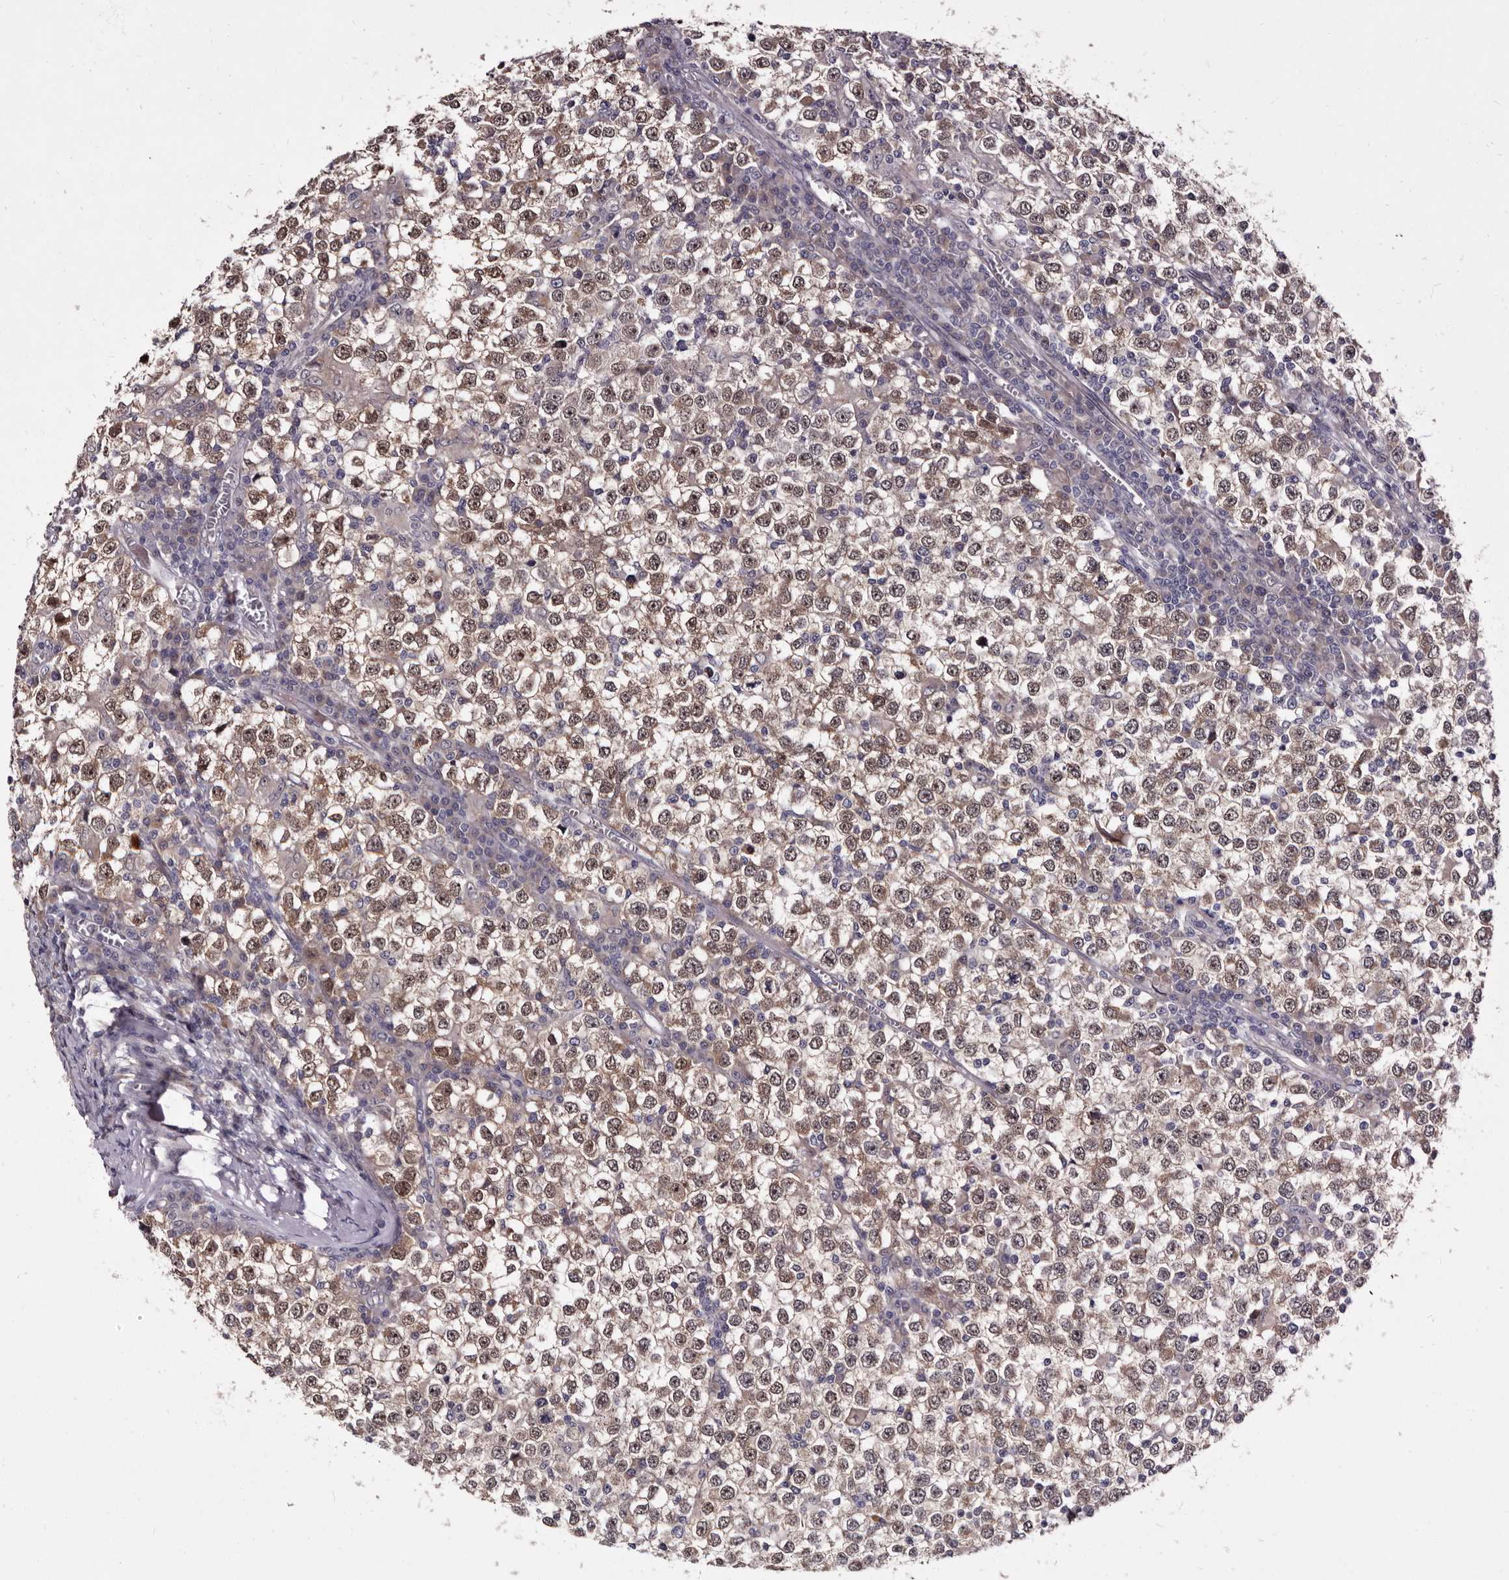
{"staining": {"intensity": "weak", "quantity": "25%-75%", "location": "cytoplasmic/membranous,nuclear"}, "tissue": "testis cancer", "cell_type": "Tumor cells", "image_type": "cancer", "snomed": [{"axis": "morphology", "description": "Seminoma, NOS"}, {"axis": "topography", "description": "Testis"}], "caption": "Testis cancer (seminoma) stained with a brown dye reveals weak cytoplasmic/membranous and nuclear positive expression in approximately 25%-75% of tumor cells.", "gene": "LANCL2", "patient": {"sex": "male", "age": 65}}